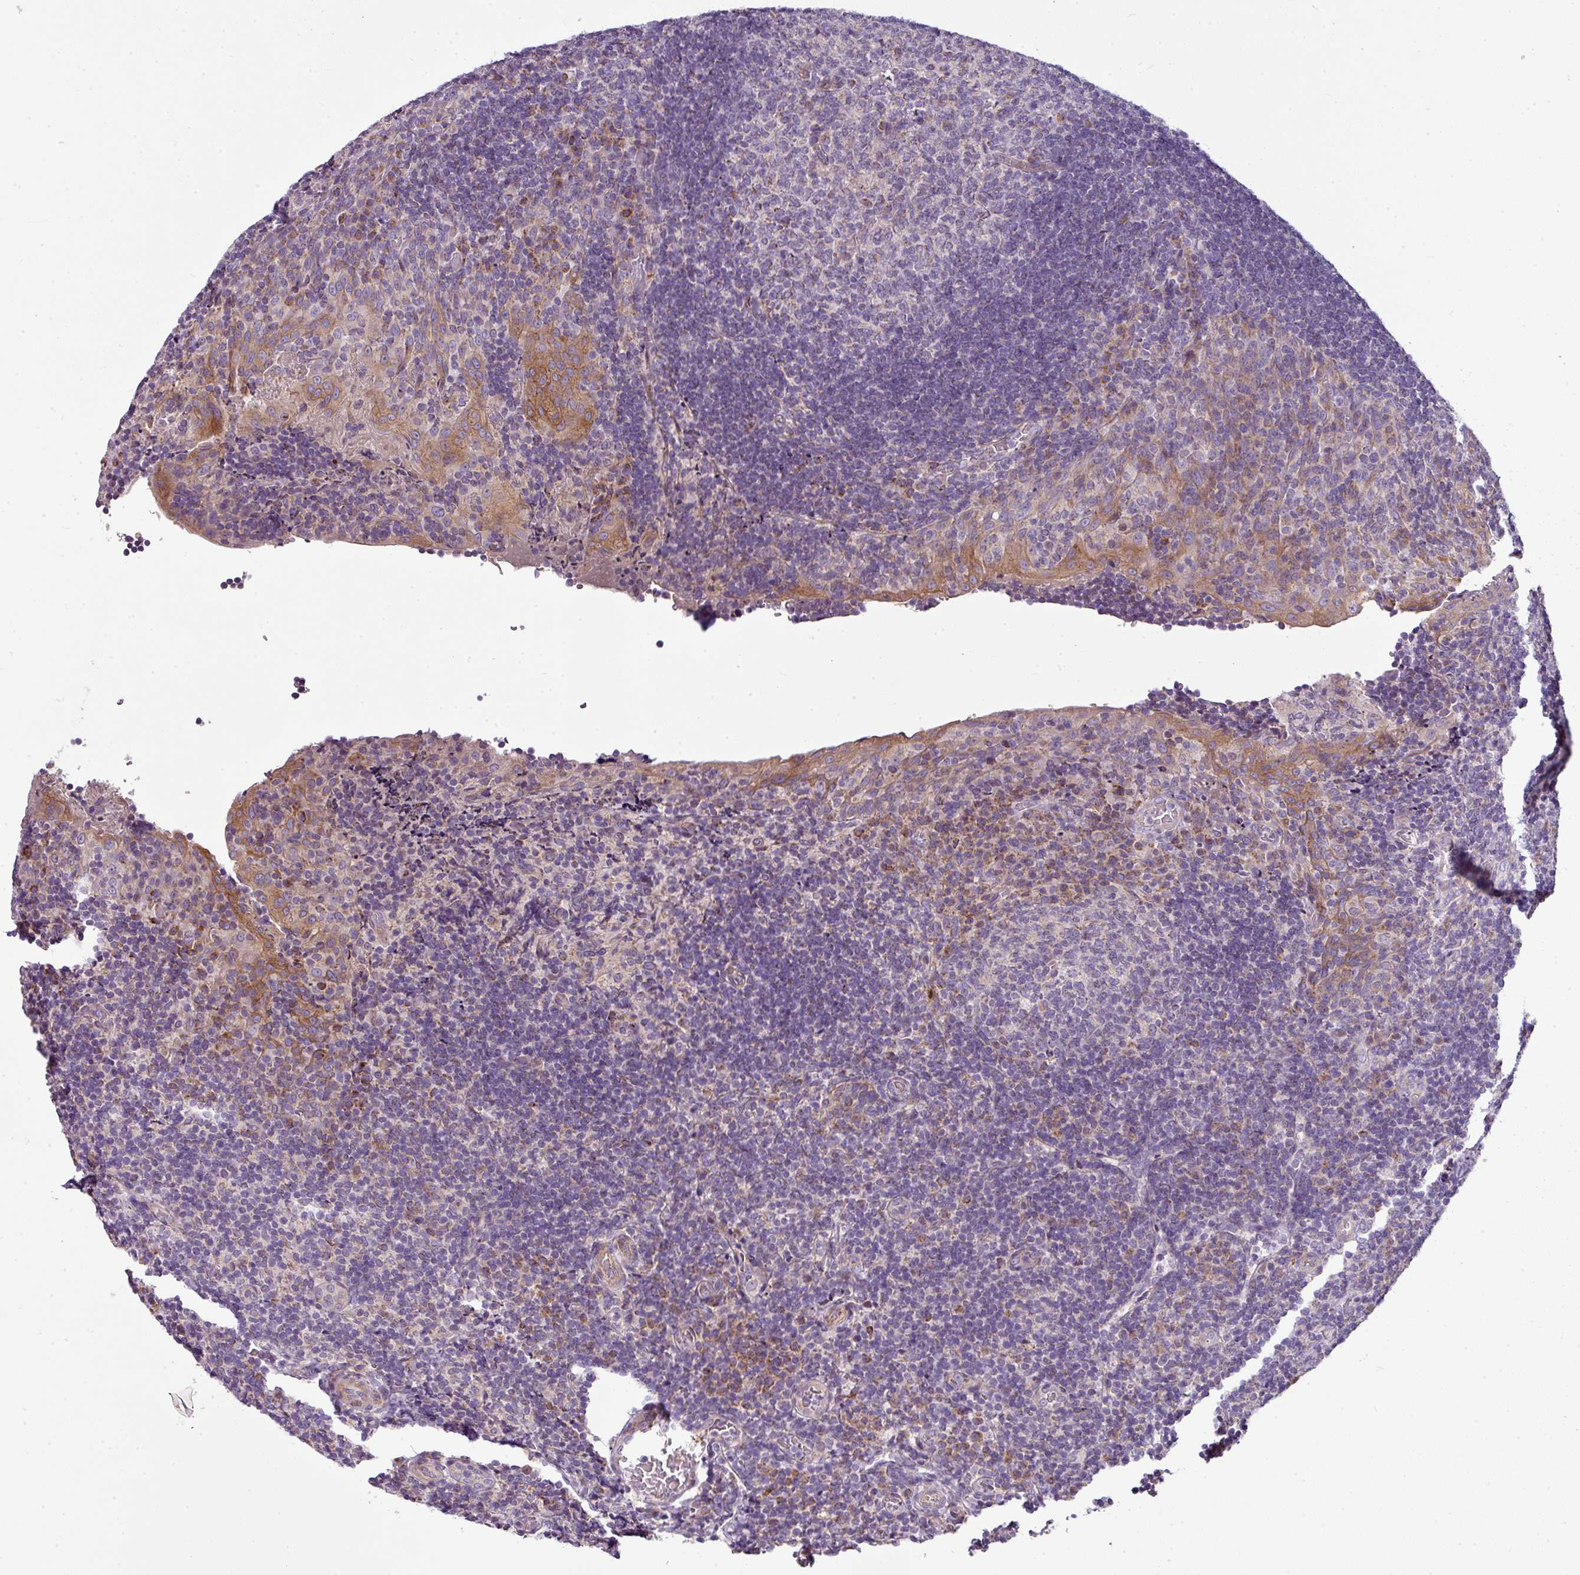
{"staining": {"intensity": "moderate", "quantity": "<25%", "location": "cytoplasmic/membranous"}, "tissue": "tonsil", "cell_type": "Germinal center cells", "image_type": "normal", "snomed": [{"axis": "morphology", "description": "Normal tissue, NOS"}, {"axis": "topography", "description": "Tonsil"}], "caption": "Normal tonsil demonstrates moderate cytoplasmic/membranous positivity in about <25% of germinal center cells, visualized by immunohistochemistry. (DAB (3,3'-diaminobenzidine) IHC with brightfield microscopy, high magnification).", "gene": "GAN", "patient": {"sex": "male", "age": 17}}